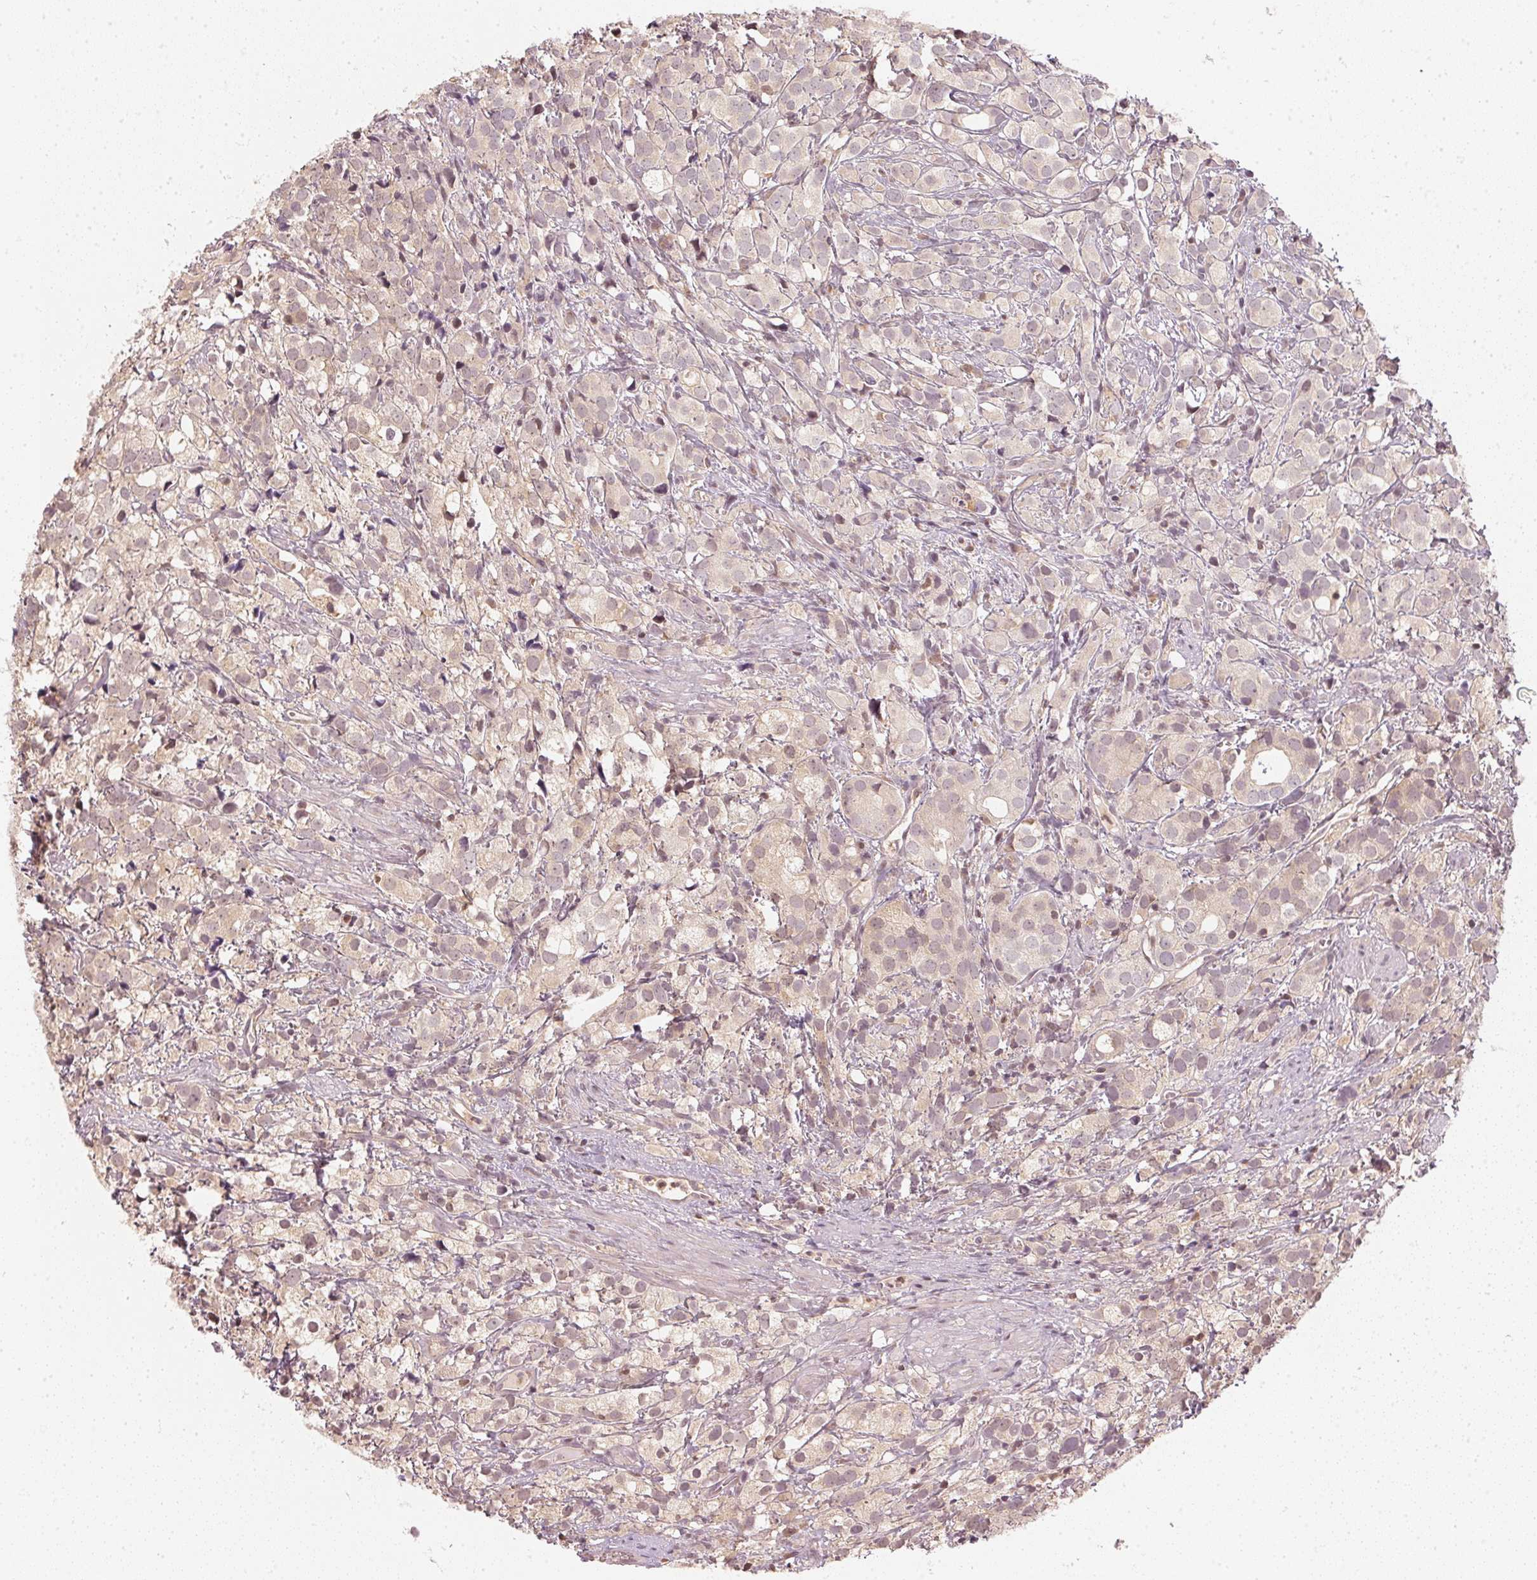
{"staining": {"intensity": "weak", "quantity": "25%-75%", "location": "cytoplasmic/membranous,nuclear"}, "tissue": "prostate cancer", "cell_type": "Tumor cells", "image_type": "cancer", "snomed": [{"axis": "morphology", "description": "Adenocarcinoma, High grade"}, {"axis": "topography", "description": "Prostate"}], "caption": "A brown stain highlights weak cytoplasmic/membranous and nuclear positivity of a protein in prostate high-grade adenocarcinoma tumor cells. (brown staining indicates protein expression, while blue staining denotes nuclei).", "gene": "UBE2L3", "patient": {"sex": "male", "age": 86}}